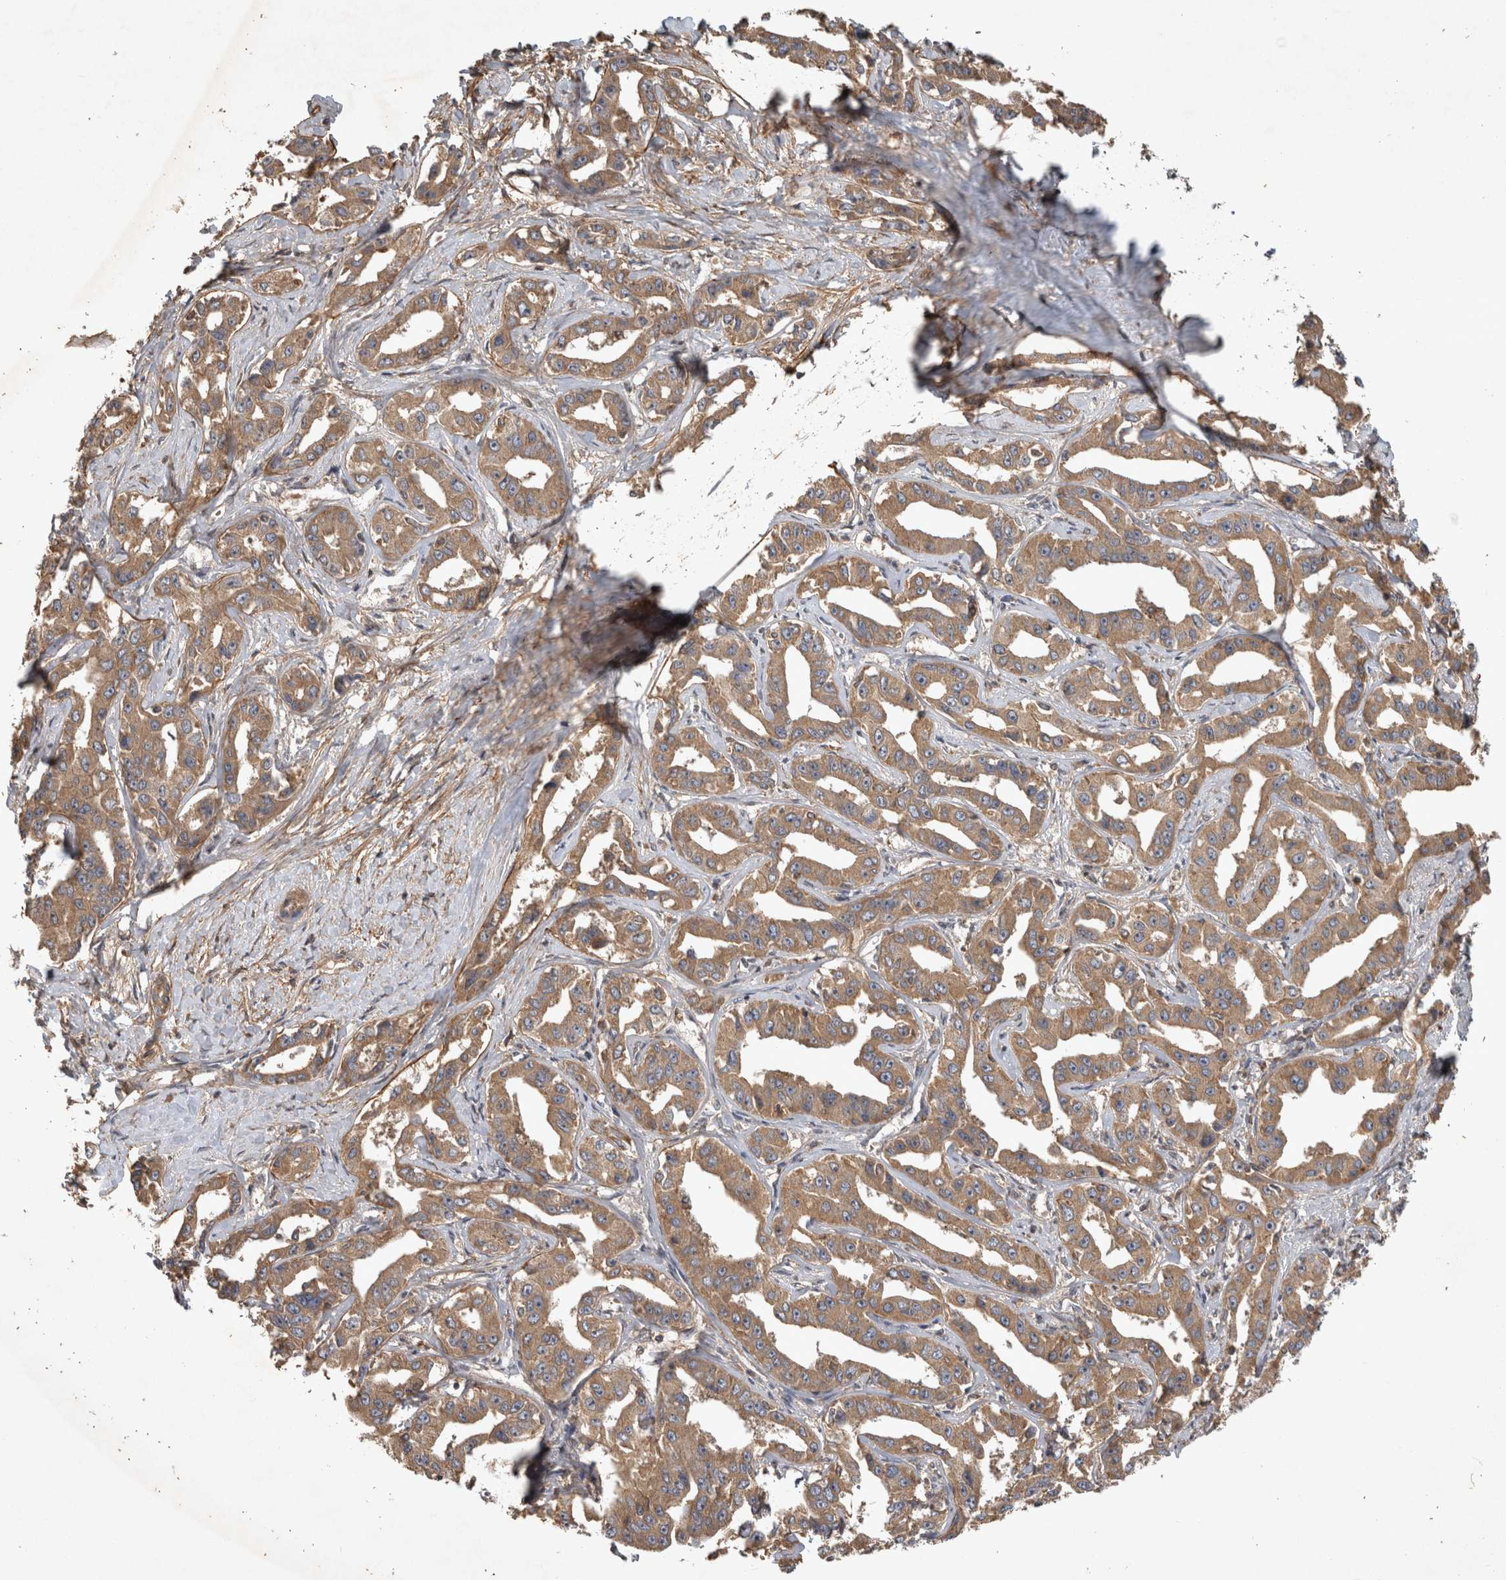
{"staining": {"intensity": "moderate", "quantity": ">75%", "location": "cytoplasmic/membranous"}, "tissue": "liver cancer", "cell_type": "Tumor cells", "image_type": "cancer", "snomed": [{"axis": "morphology", "description": "Cholangiocarcinoma"}, {"axis": "topography", "description": "Liver"}], "caption": "Protein expression analysis of human liver cholangiocarcinoma reveals moderate cytoplasmic/membranous staining in about >75% of tumor cells. The staining was performed using DAB to visualize the protein expression in brown, while the nuclei were stained in blue with hematoxylin (Magnification: 20x).", "gene": "TRMT61B", "patient": {"sex": "male", "age": 59}}